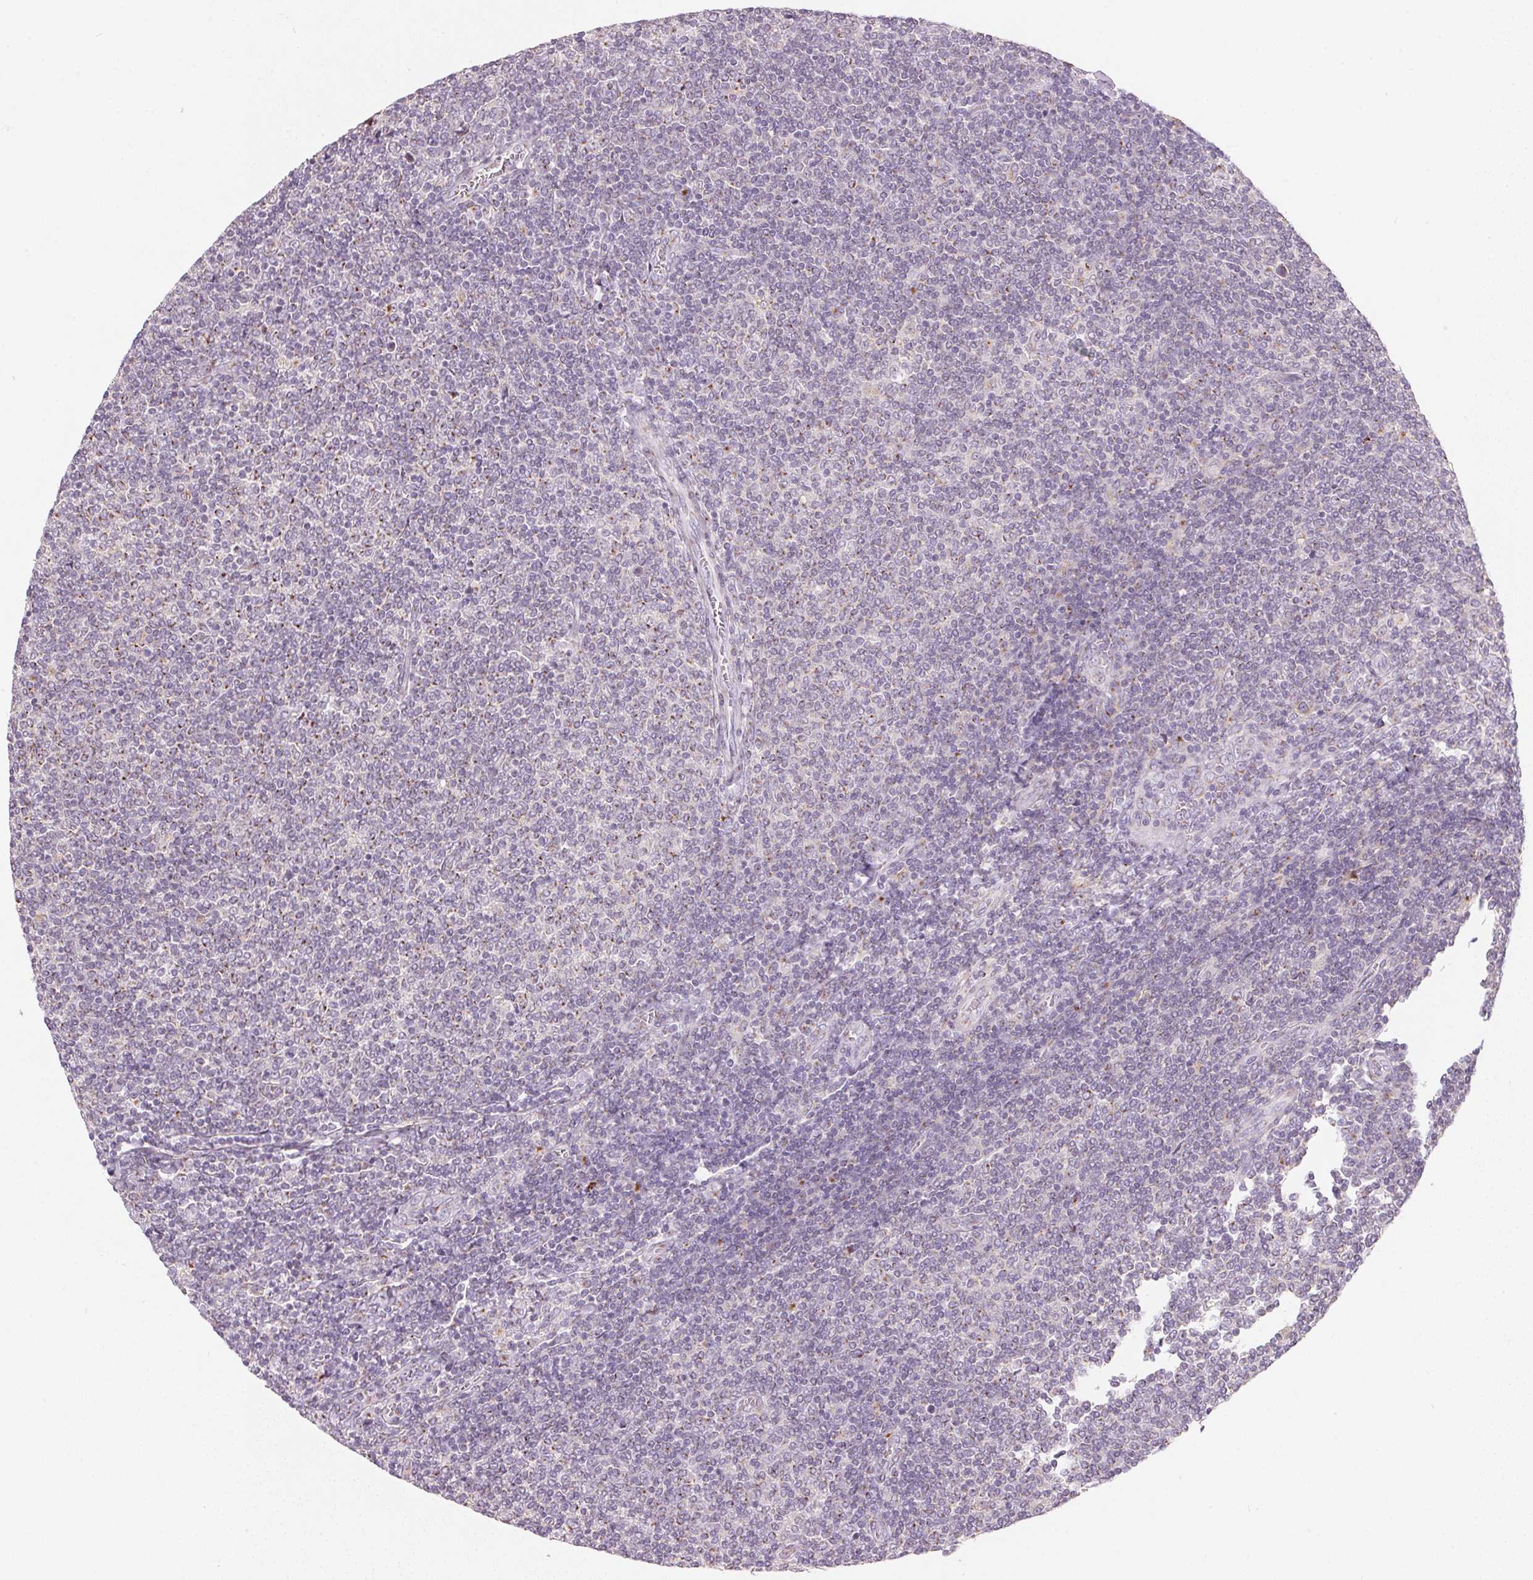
{"staining": {"intensity": "negative", "quantity": "none", "location": "none"}, "tissue": "lymphoma", "cell_type": "Tumor cells", "image_type": "cancer", "snomed": [{"axis": "morphology", "description": "Malignant lymphoma, non-Hodgkin's type, Low grade"}, {"axis": "topography", "description": "Lymph node"}], "caption": "Protein analysis of lymphoma demonstrates no significant expression in tumor cells.", "gene": "DRAM2", "patient": {"sex": "male", "age": 52}}